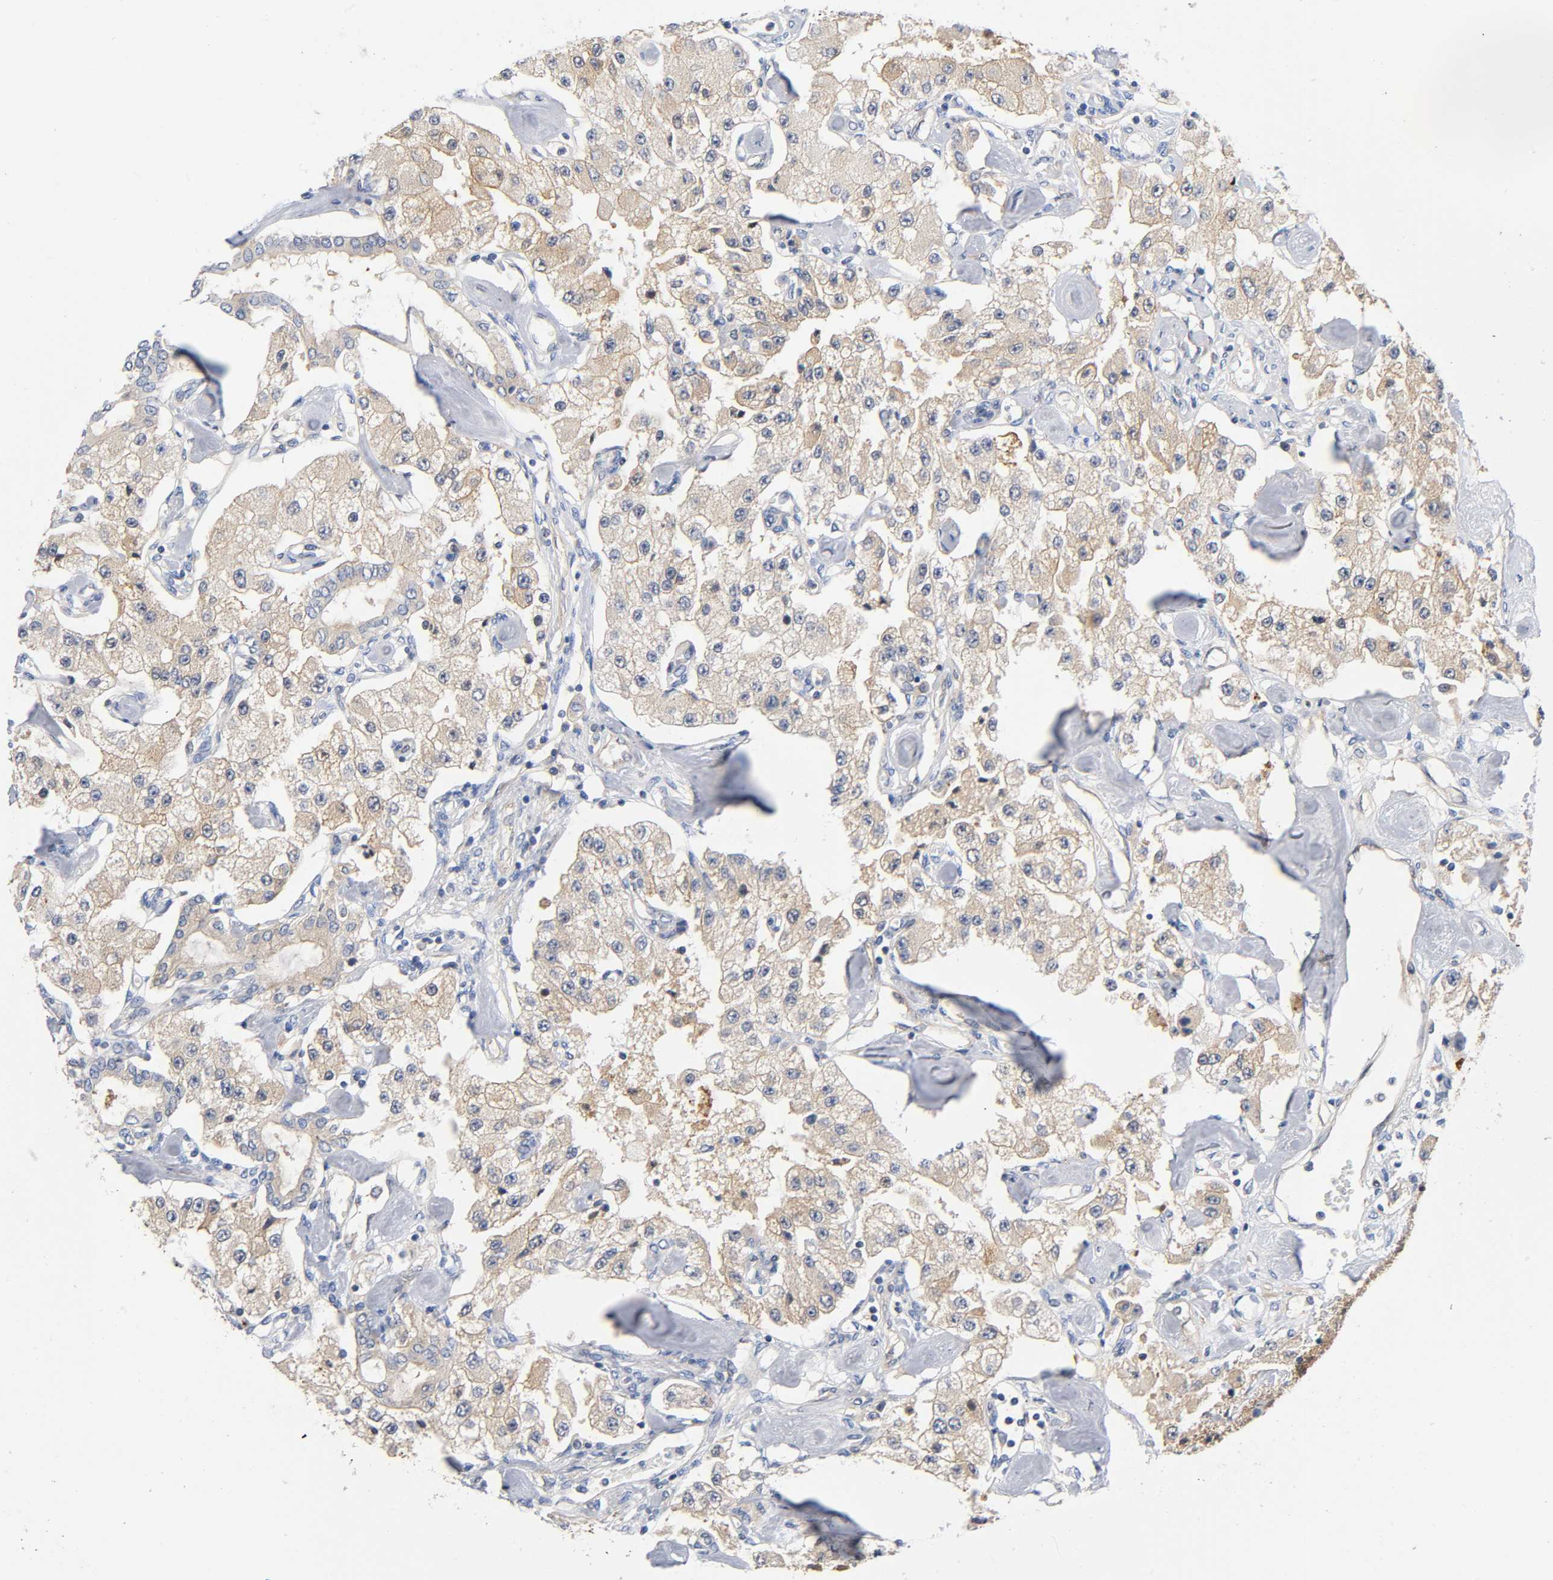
{"staining": {"intensity": "moderate", "quantity": ">75%", "location": "cytoplasmic/membranous"}, "tissue": "carcinoid", "cell_type": "Tumor cells", "image_type": "cancer", "snomed": [{"axis": "morphology", "description": "Carcinoid, malignant, NOS"}, {"axis": "topography", "description": "Pancreas"}], "caption": "Protein analysis of malignant carcinoid tissue displays moderate cytoplasmic/membranous positivity in approximately >75% of tumor cells.", "gene": "PRKAB1", "patient": {"sex": "male", "age": 41}}